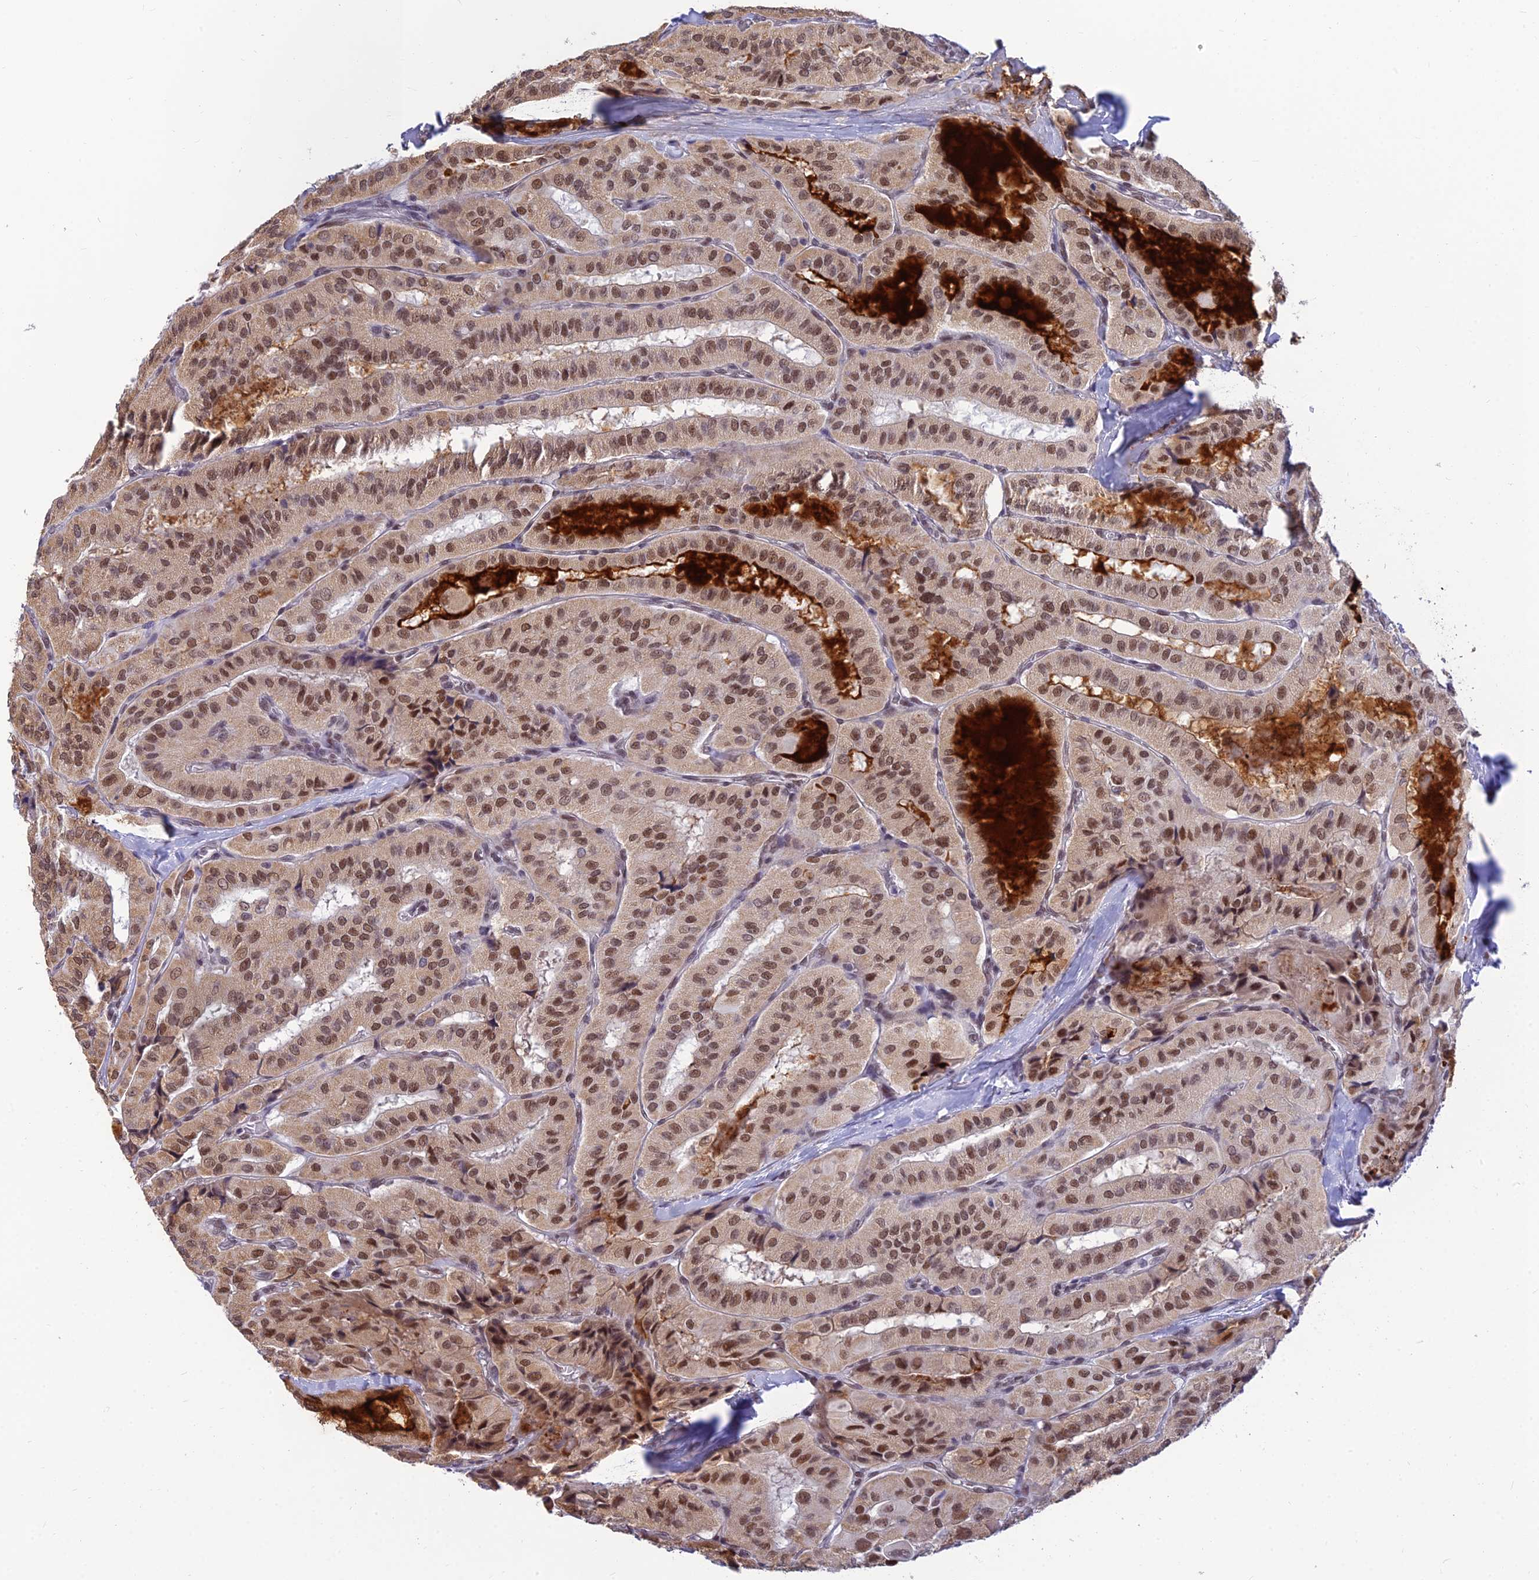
{"staining": {"intensity": "moderate", "quantity": ">75%", "location": "nuclear"}, "tissue": "thyroid cancer", "cell_type": "Tumor cells", "image_type": "cancer", "snomed": [{"axis": "morphology", "description": "Normal tissue, NOS"}, {"axis": "morphology", "description": "Papillary adenocarcinoma, NOS"}, {"axis": "topography", "description": "Thyroid gland"}], "caption": "This is an image of immunohistochemistry staining of papillary adenocarcinoma (thyroid), which shows moderate expression in the nuclear of tumor cells.", "gene": "C2orf49", "patient": {"sex": "female", "age": 59}}